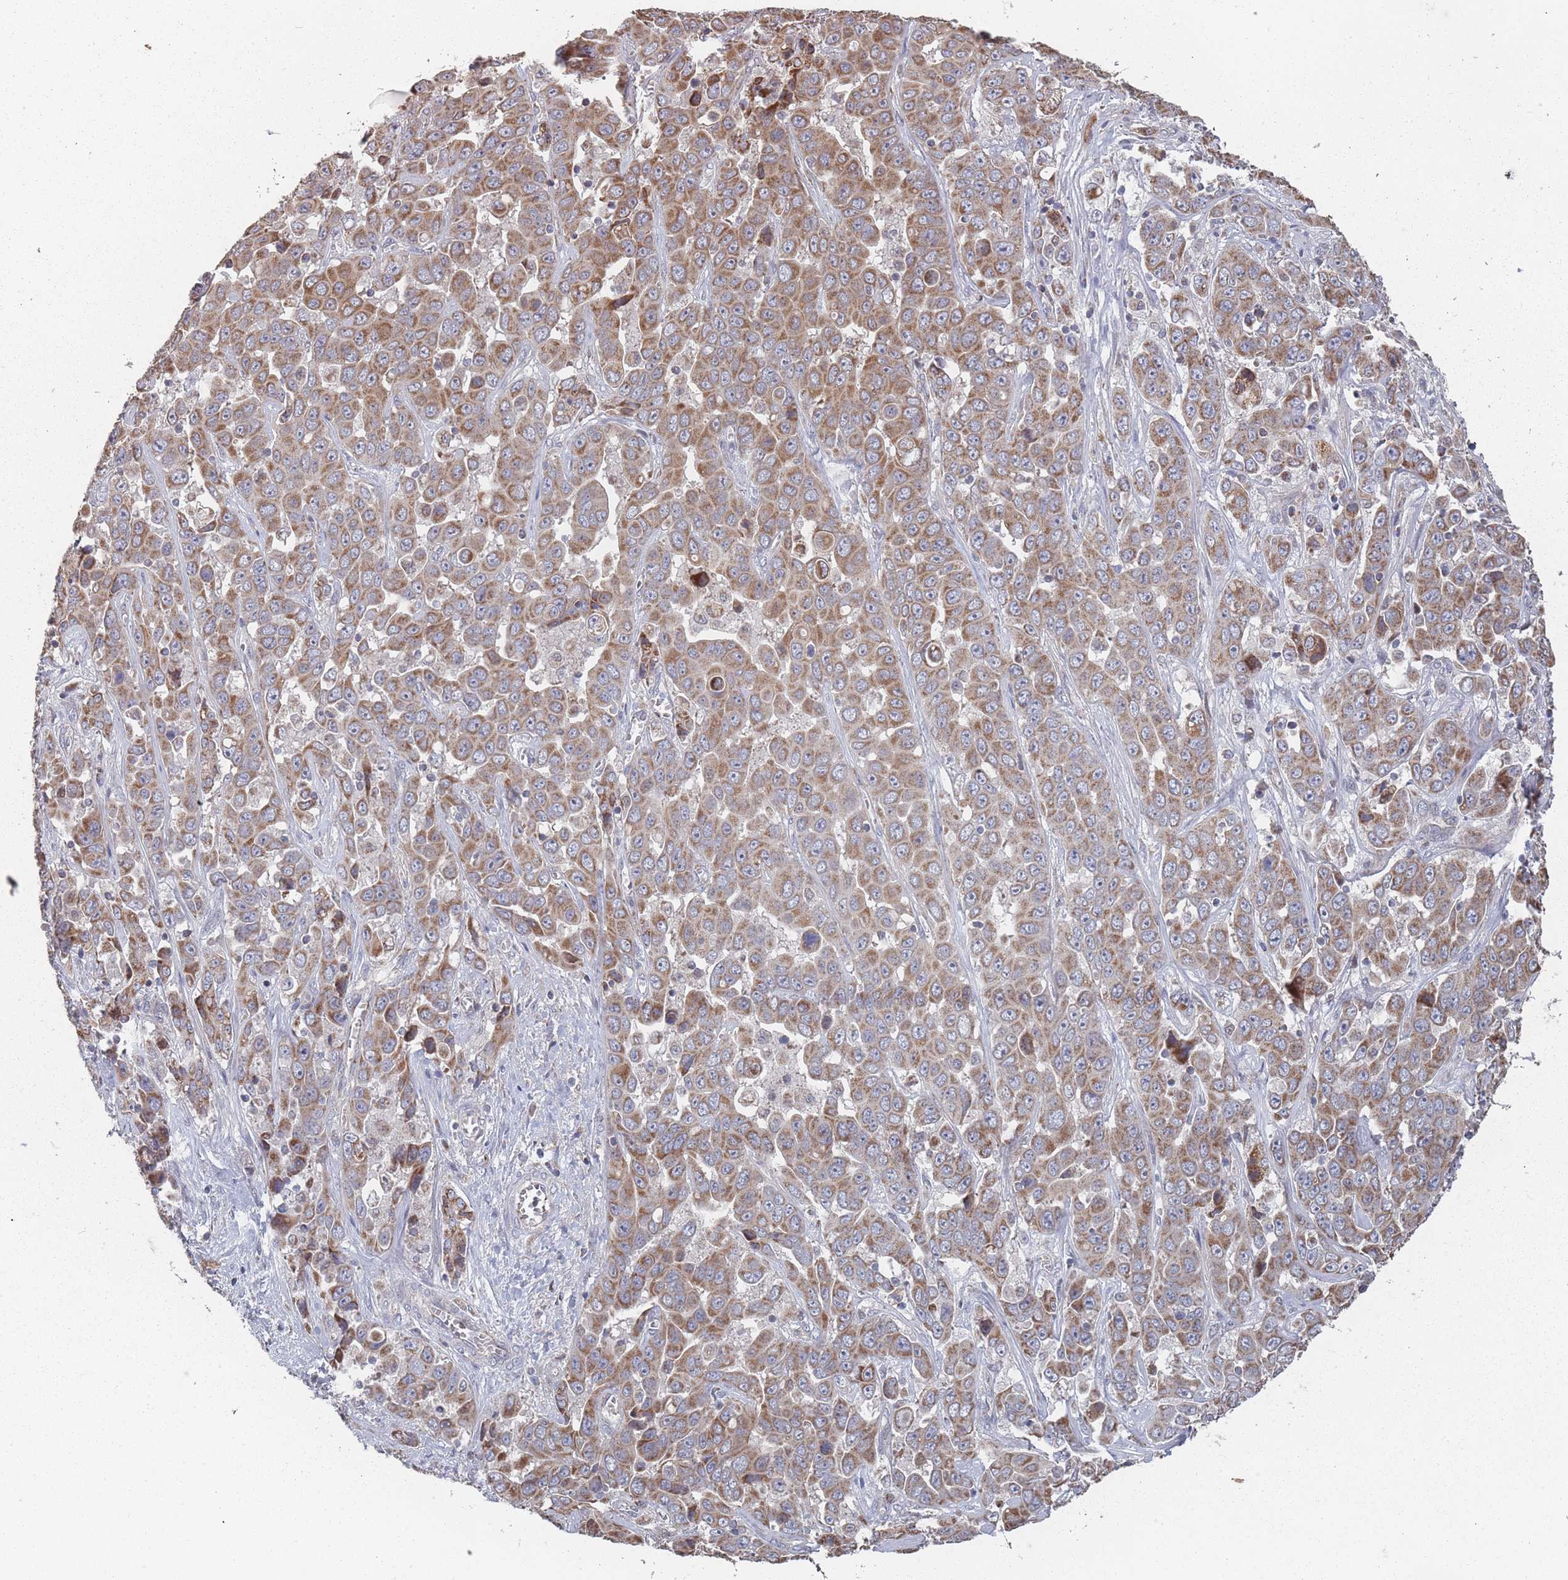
{"staining": {"intensity": "moderate", "quantity": ">75%", "location": "cytoplasmic/membranous"}, "tissue": "liver cancer", "cell_type": "Tumor cells", "image_type": "cancer", "snomed": [{"axis": "morphology", "description": "Cholangiocarcinoma"}, {"axis": "topography", "description": "Liver"}], "caption": "Immunohistochemistry (IHC) (DAB (3,3'-diaminobenzidine)) staining of human liver cancer (cholangiocarcinoma) reveals moderate cytoplasmic/membranous protein expression in about >75% of tumor cells.", "gene": "PSMB3", "patient": {"sex": "female", "age": 52}}